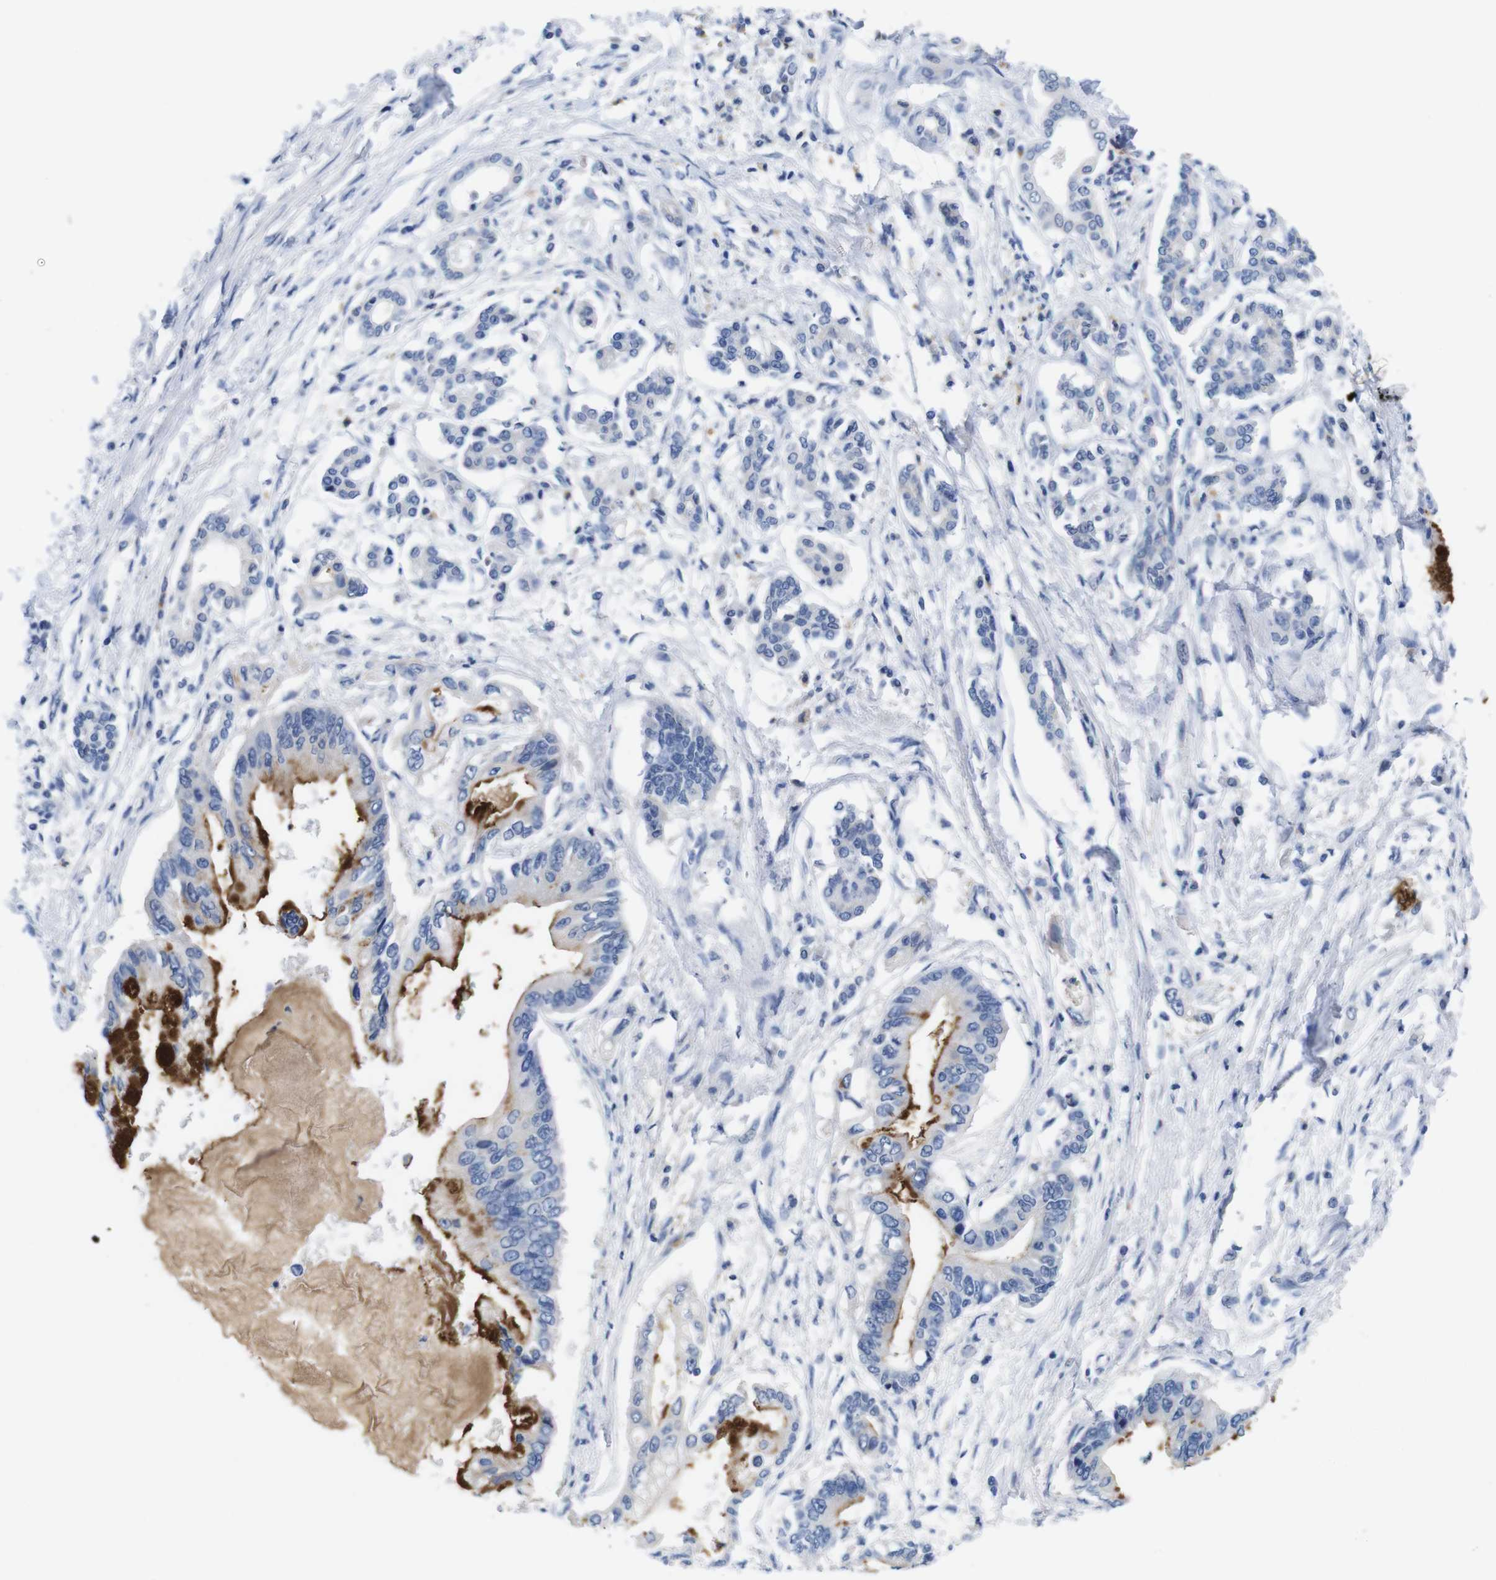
{"staining": {"intensity": "strong", "quantity": "<25%", "location": "cytoplasmic/membranous"}, "tissue": "pancreatic cancer", "cell_type": "Tumor cells", "image_type": "cancer", "snomed": [{"axis": "morphology", "description": "Adenocarcinoma, NOS"}, {"axis": "topography", "description": "Pancreas"}], "caption": "Brown immunohistochemical staining in pancreatic adenocarcinoma shows strong cytoplasmic/membranous positivity in about <25% of tumor cells.", "gene": "C1RL", "patient": {"sex": "male", "age": 56}}